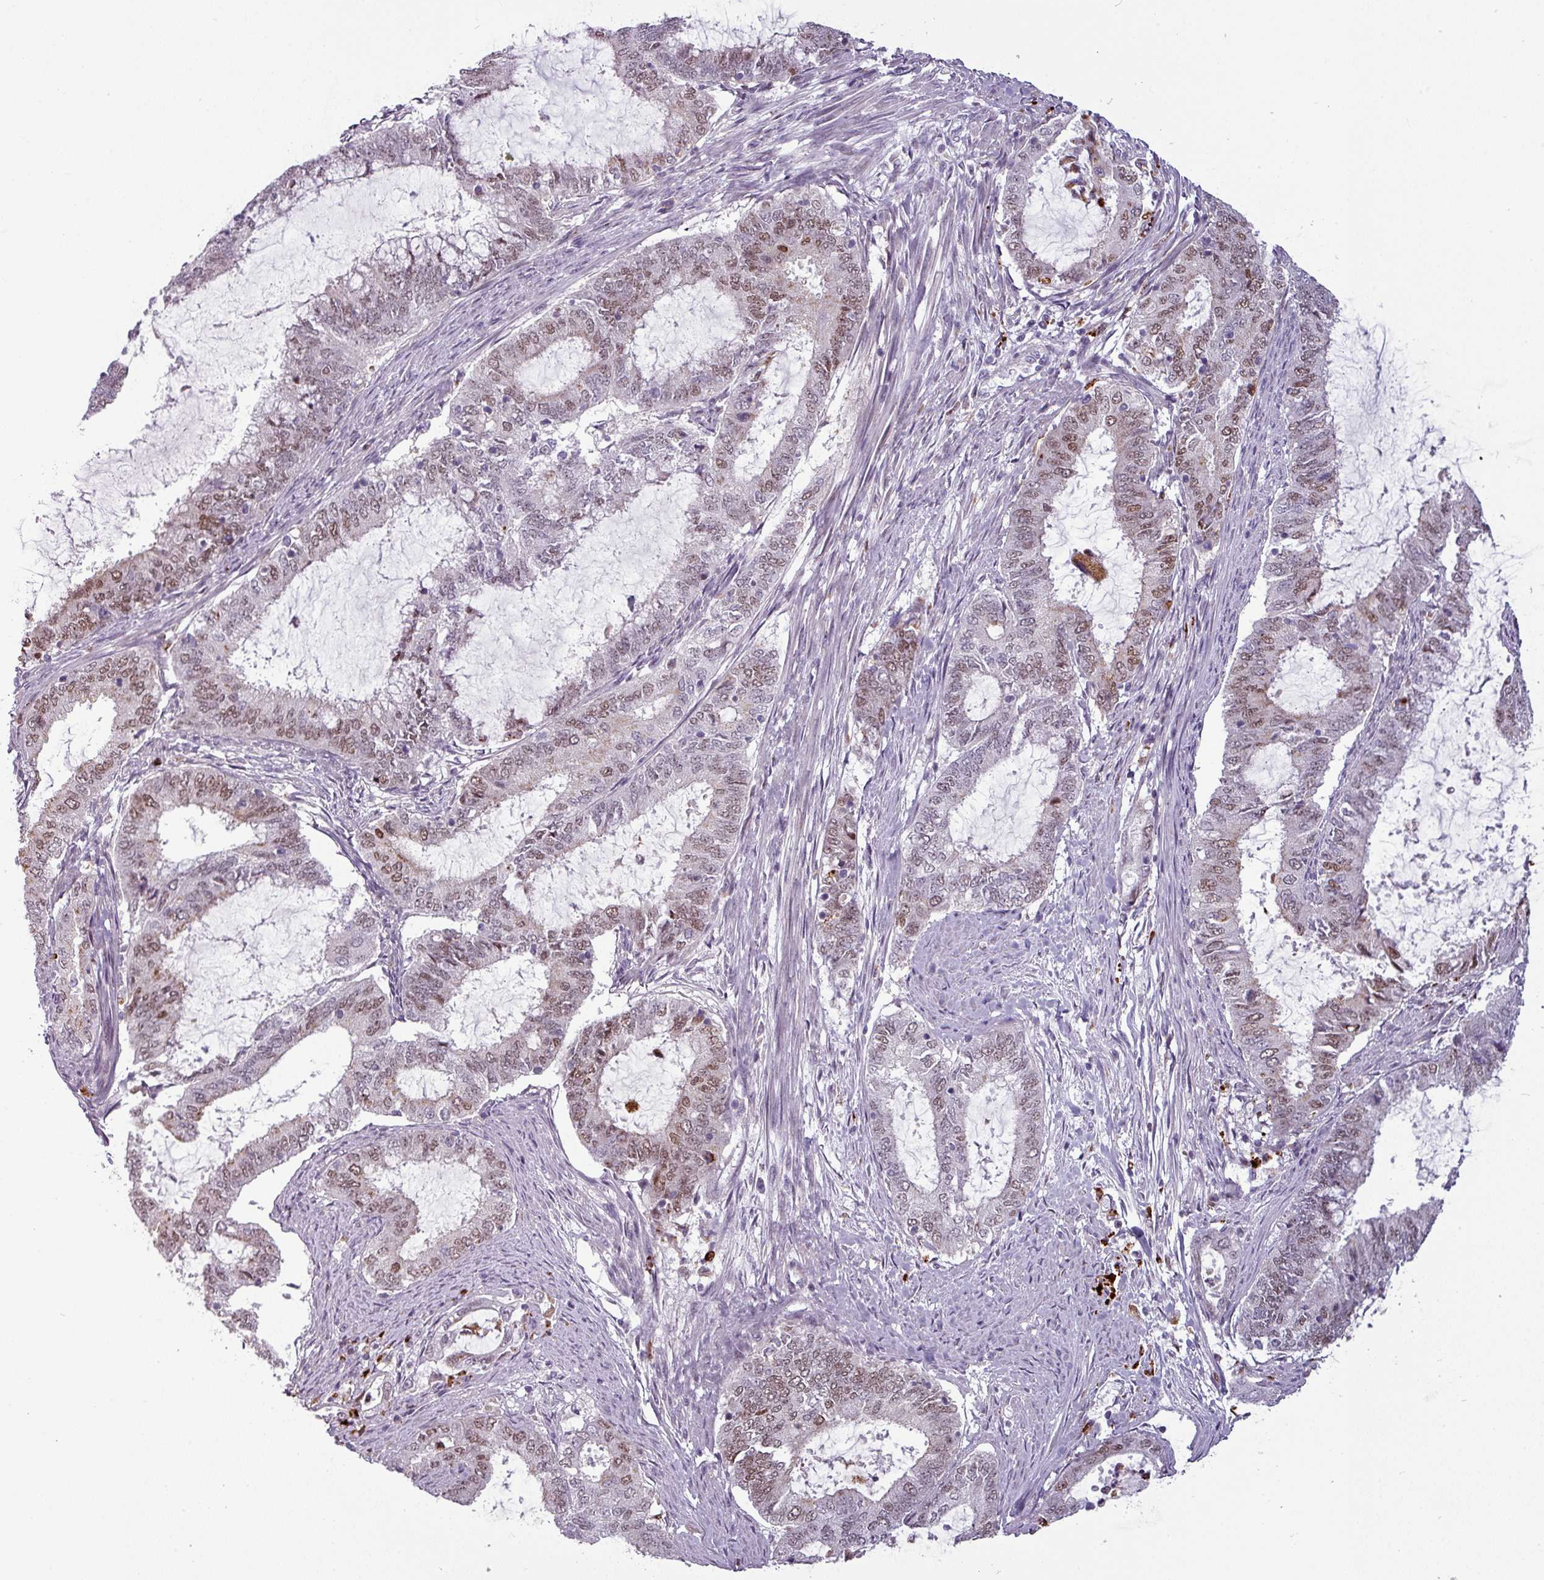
{"staining": {"intensity": "weak", "quantity": "25%-75%", "location": "nuclear"}, "tissue": "endometrial cancer", "cell_type": "Tumor cells", "image_type": "cancer", "snomed": [{"axis": "morphology", "description": "Adenocarcinoma, NOS"}, {"axis": "topography", "description": "Endometrium"}], "caption": "Weak nuclear staining for a protein is seen in approximately 25%-75% of tumor cells of endometrial cancer using immunohistochemistry (IHC).", "gene": "TMEFF1", "patient": {"sex": "female", "age": 51}}